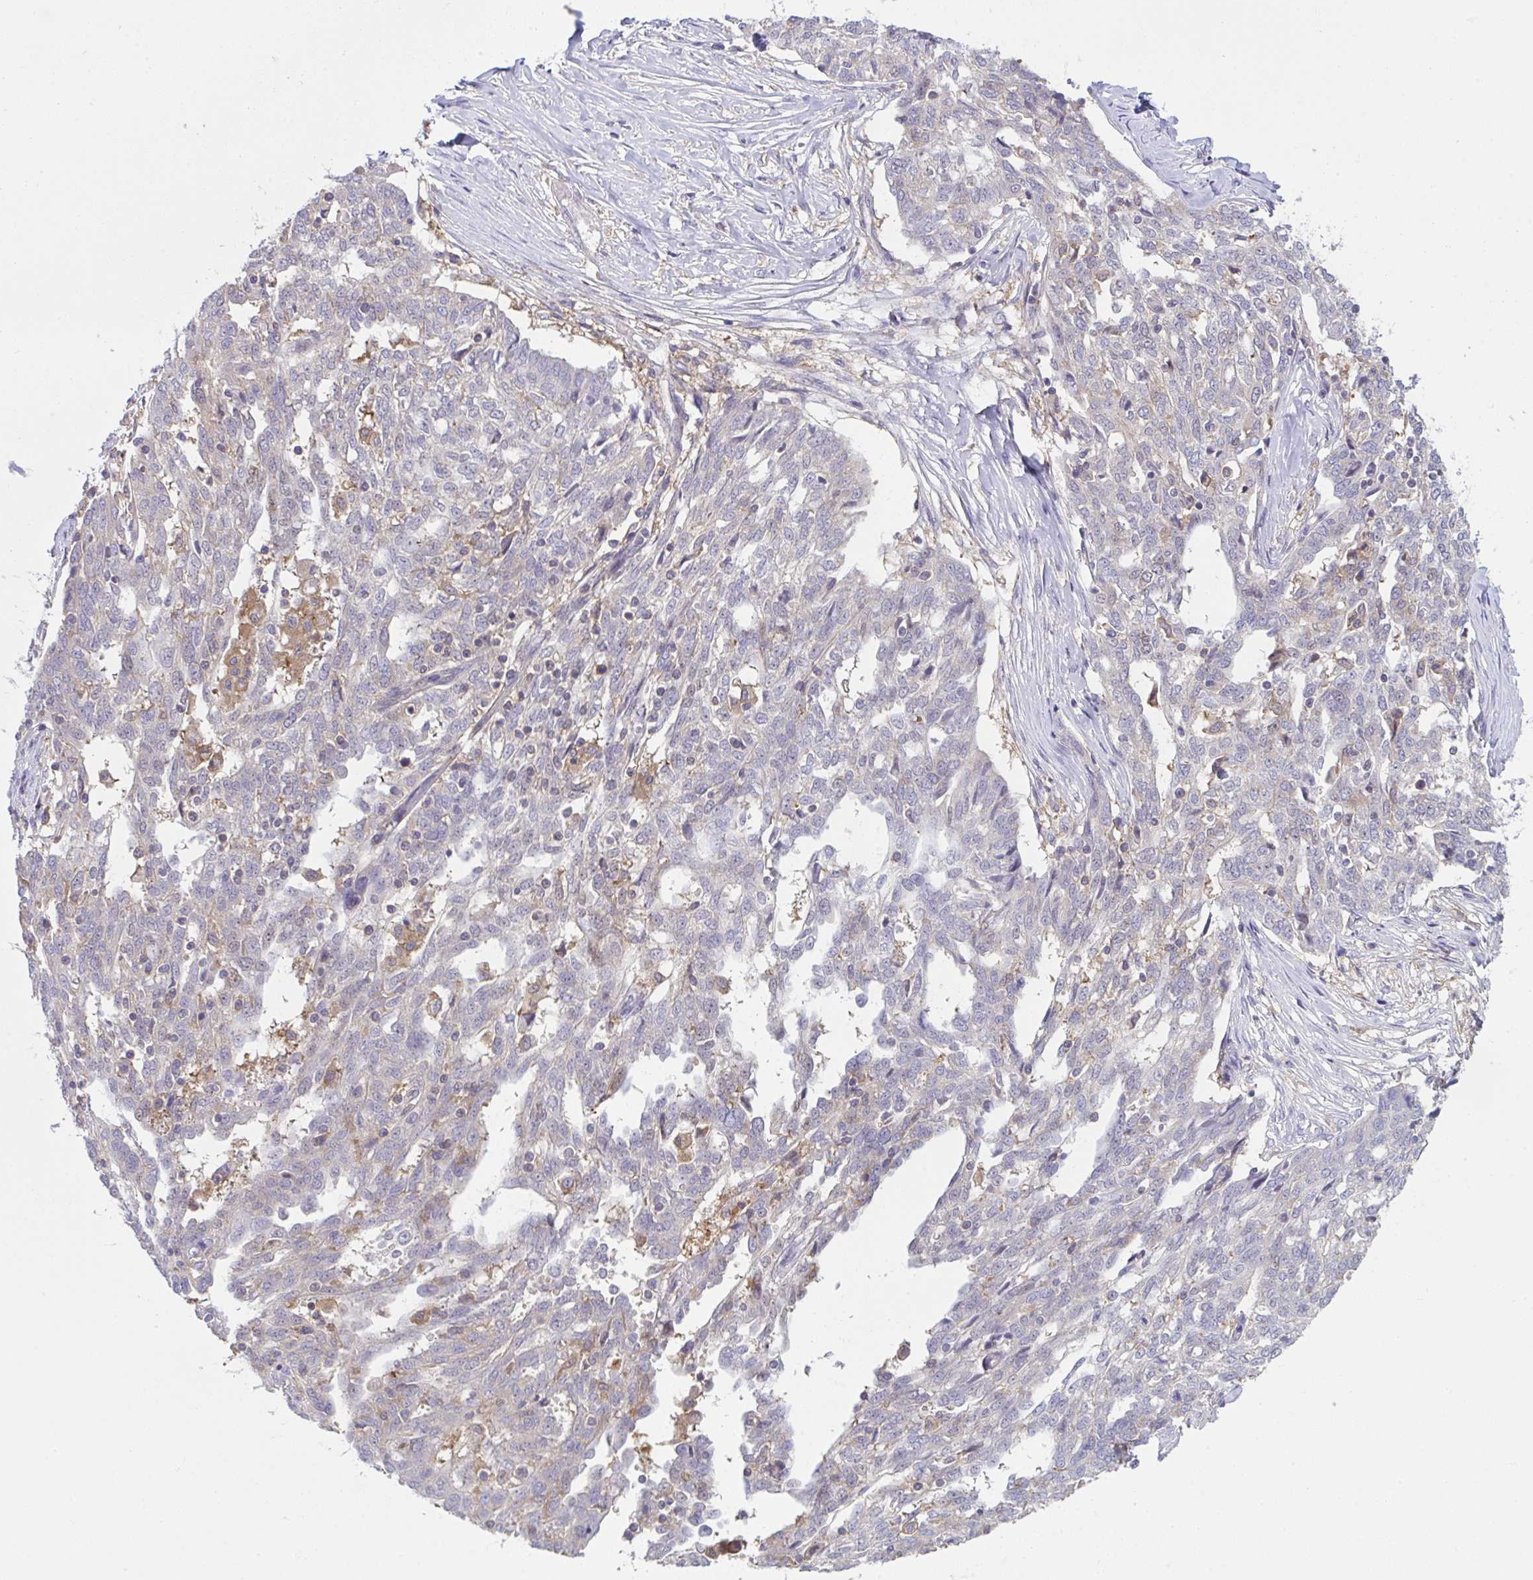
{"staining": {"intensity": "weak", "quantity": "<25%", "location": "cytoplasmic/membranous"}, "tissue": "ovarian cancer", "cell_type": "Tumor cells", "image_type": "cancer", "snomed": [{"axis": "morphology", "description": "Cystadenocarcinoma, serous, NOS"}, {"axis": "topography", "description": "Ovary"}], "caption": "Serous cystadenocarcinoma (ovarian) was stained to show a protein in brown. There is no significant expression in tumor cells.", "gene": "ALDH16A1", "patient": {"sex": "female", "age": 67}}